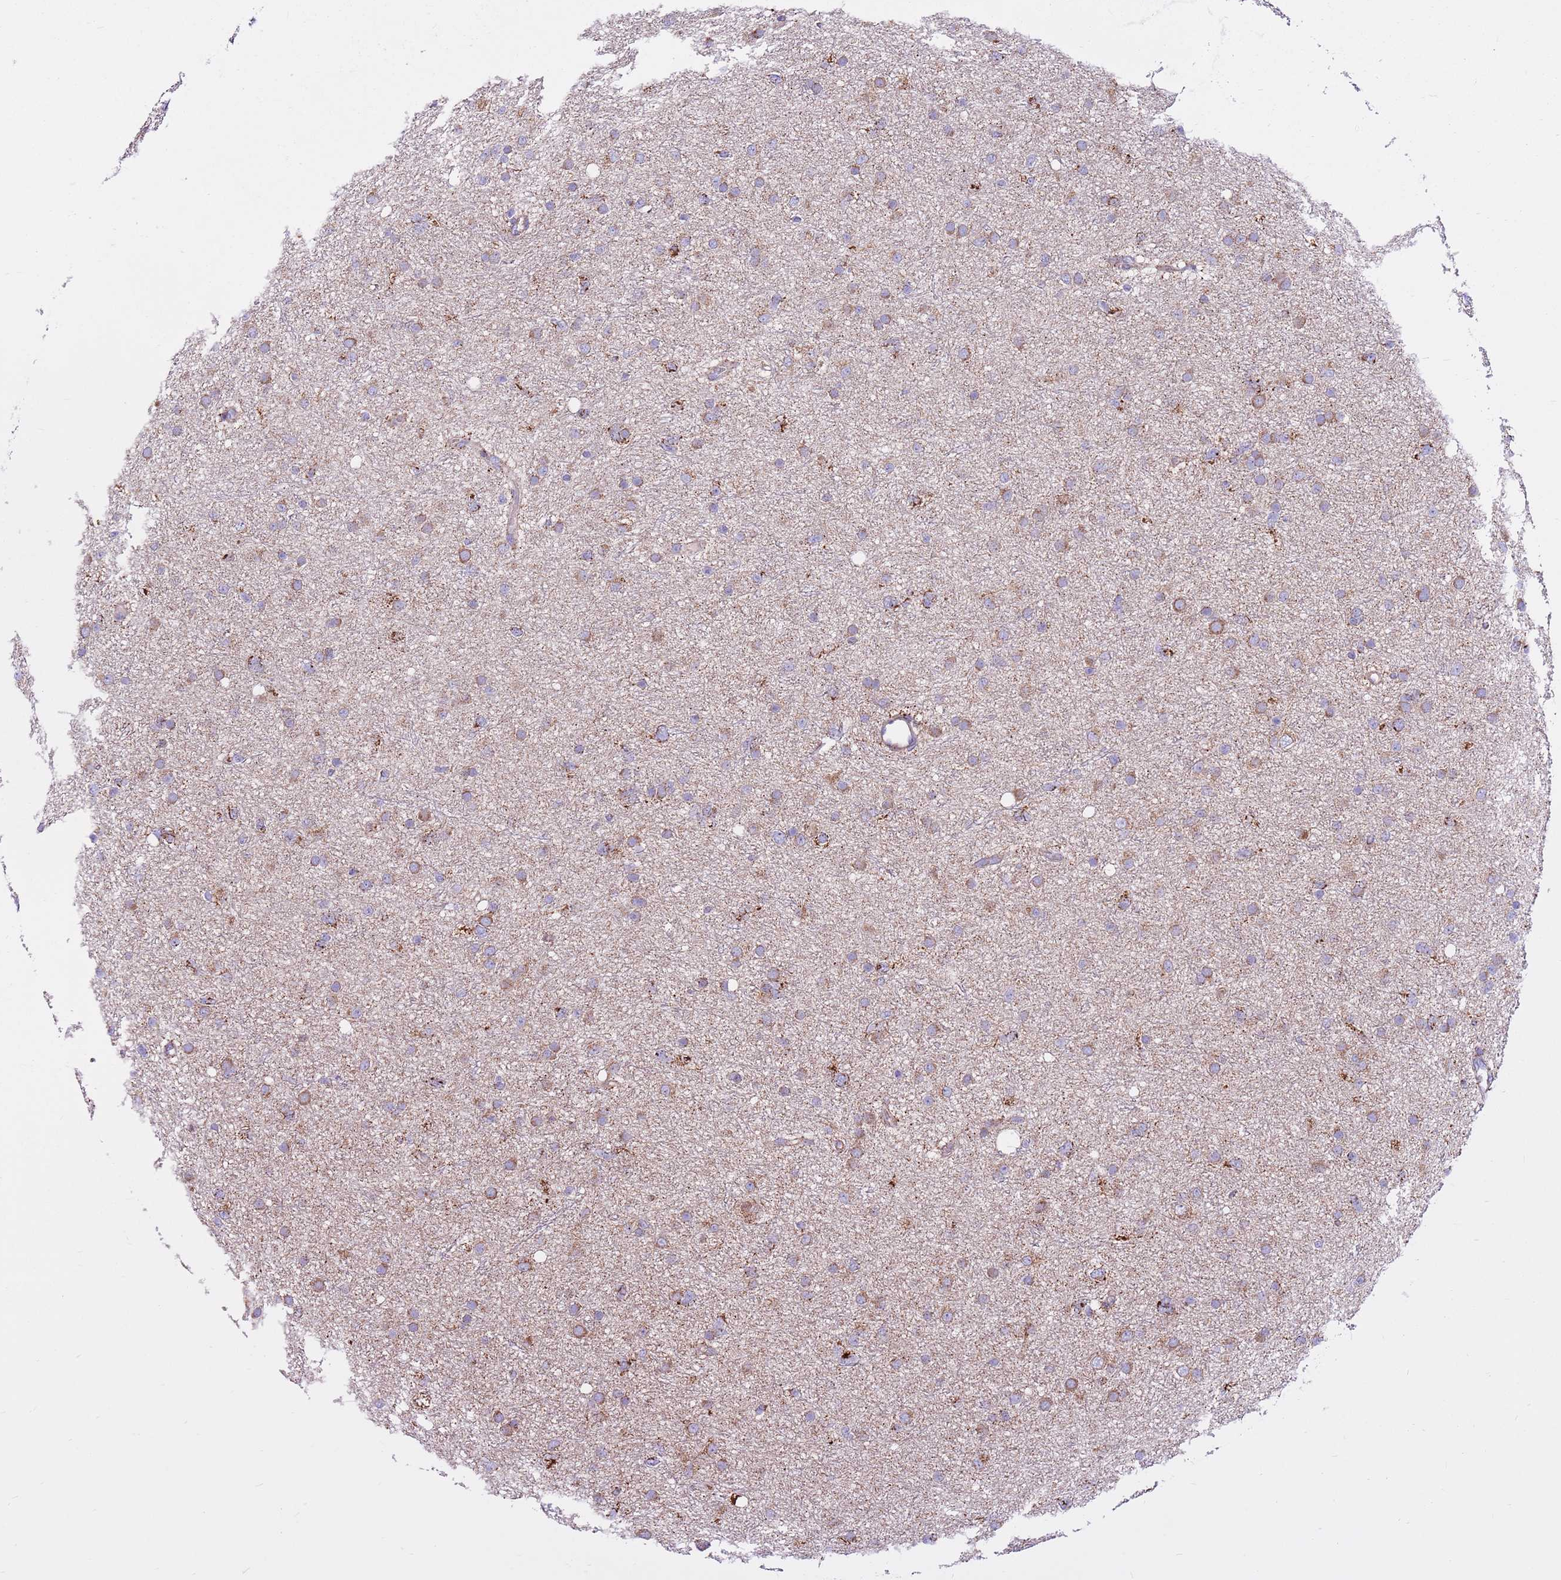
{"staining": {"intensity": "moderate", "quantity": "25%-75%", "location": "cytoplasmic/membranous"}, "tissue": "glioma", "cell_type": "Tumor cells", "image_type": "cancer", "snomed": [{"axis": "morphology", "description": "Glioma, malignant, Low grade"}, {"axis": "topography", "description": "Cerebral cortex"}], "caption": "The micrograph displays immunohistochemical staining of glioma. There is moderate cytoplasmic/membranous positivity is appreciated in about 25%-75% of tumor cells.", "gene": "HECTD4", "patient": {"sex": "female", "age": 39}}